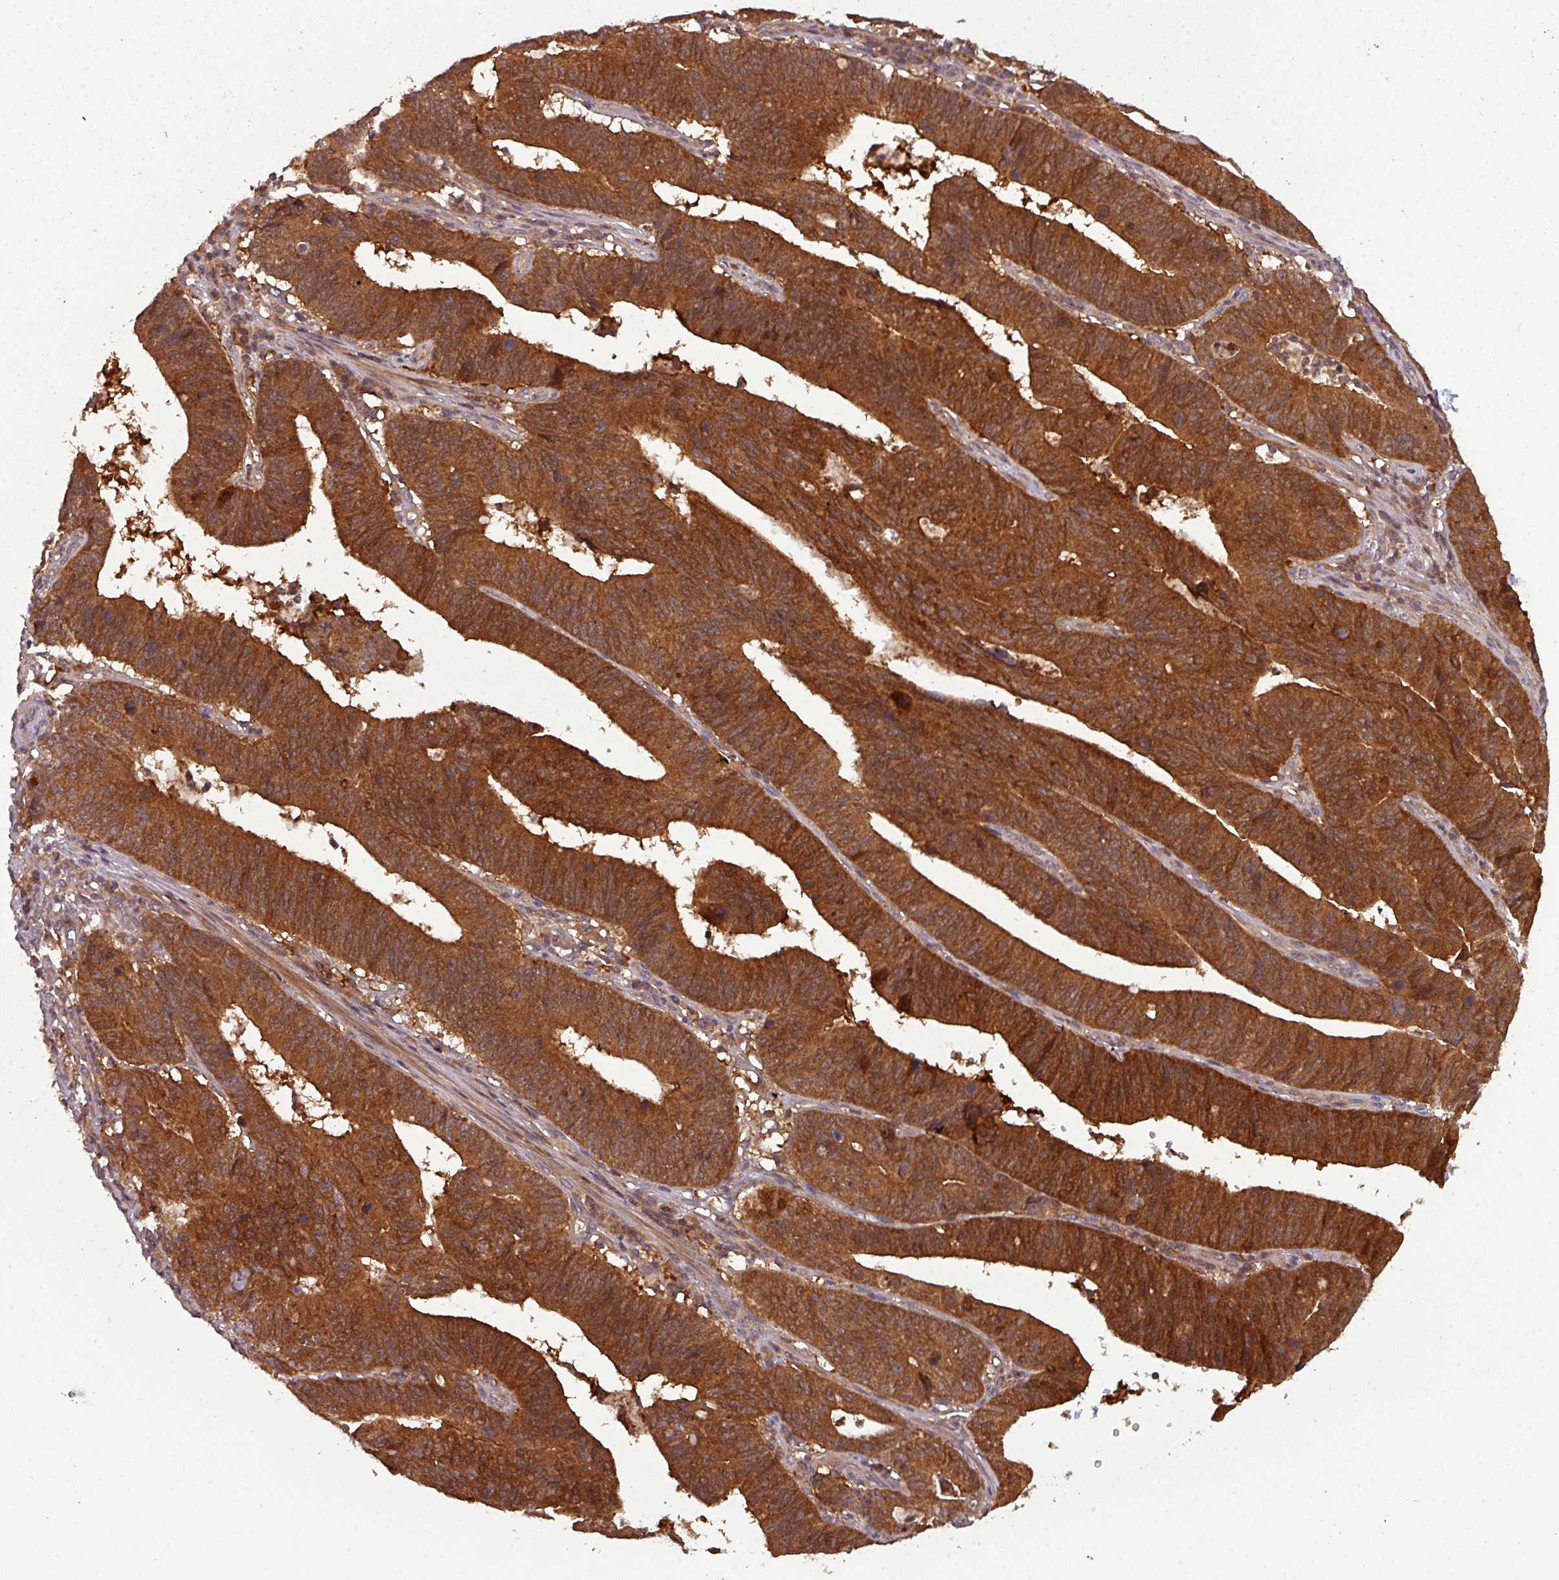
{"staining": {"intensity": "strong", "quantity": ">75%", "location": "cytoplasmic/membranous"}, "tissue": "stomach cancer", "cell_type": "Tumor cells", "image_type": "cancer", "snomed": [{"axis": "morphology", "description": "Adenocarcinoma, NOS"}, {"axis": "topography", "description": "Stomach"}], "caption": "A histopathology image showing strong cytoplasmic/membranous expression in about >75% of tumor cells in adenocarcinoma (stomach), as visualized by brown immunohistochemical staining.", "gene": "GSKIP", "patient": {"sex": "male", "age": 59}}